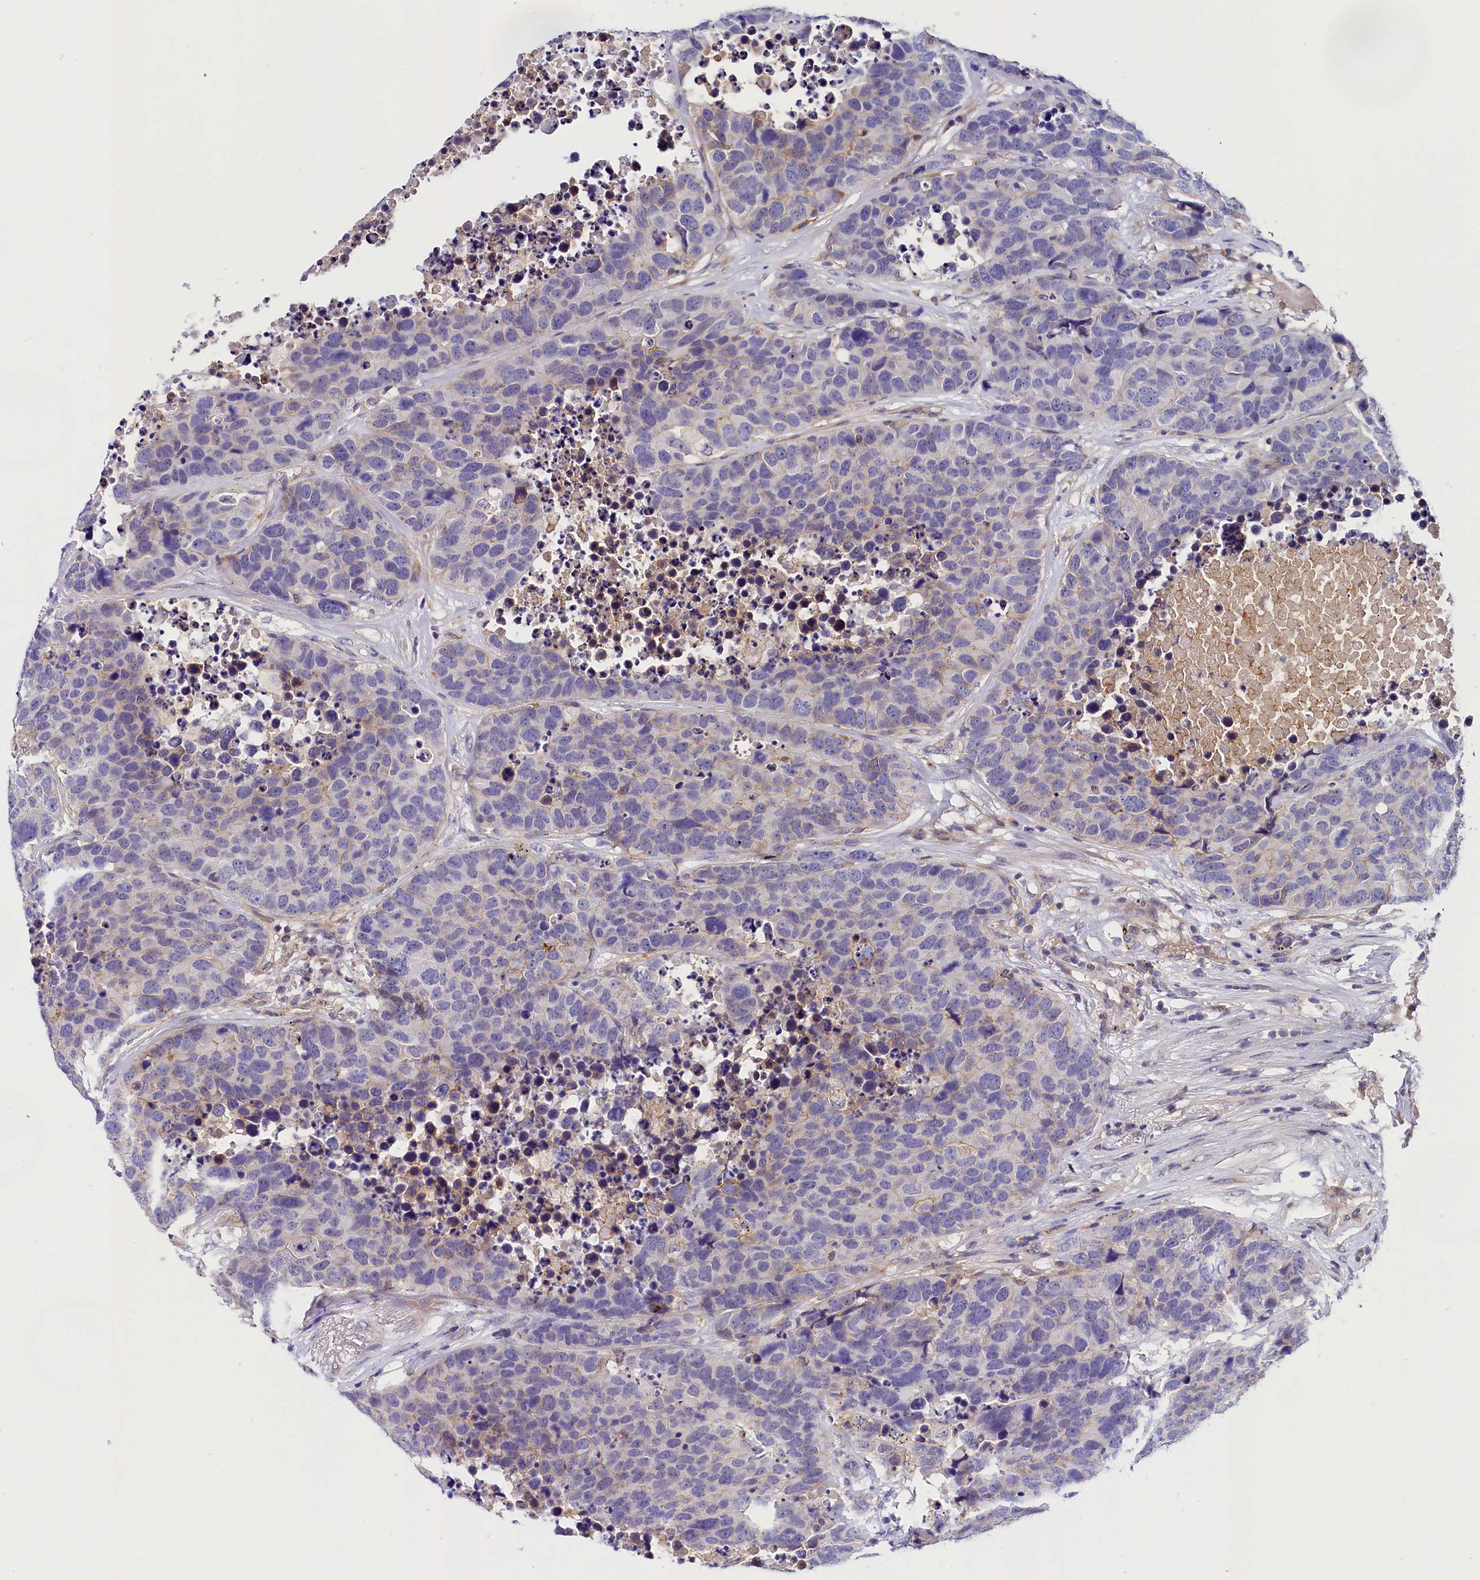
{"staining": {"intensity": "negative", "quantity": "none", "location": "none"}, "tissue": "carcinoid", "cell_type": "Tumor cells", "image_type": "cancer", "snomed": [{"axis": "morphology", "description": "Carcinoid, malignant, NOS"}, {"axis": "topography", "description": "Lung"}], "caption": "A histopathology image of malignant carcinoid stained for a protein exhibits no brown staining in tumor cells.", "gene": "OAS3", "patient": {"sex": "male", "age": 60}}